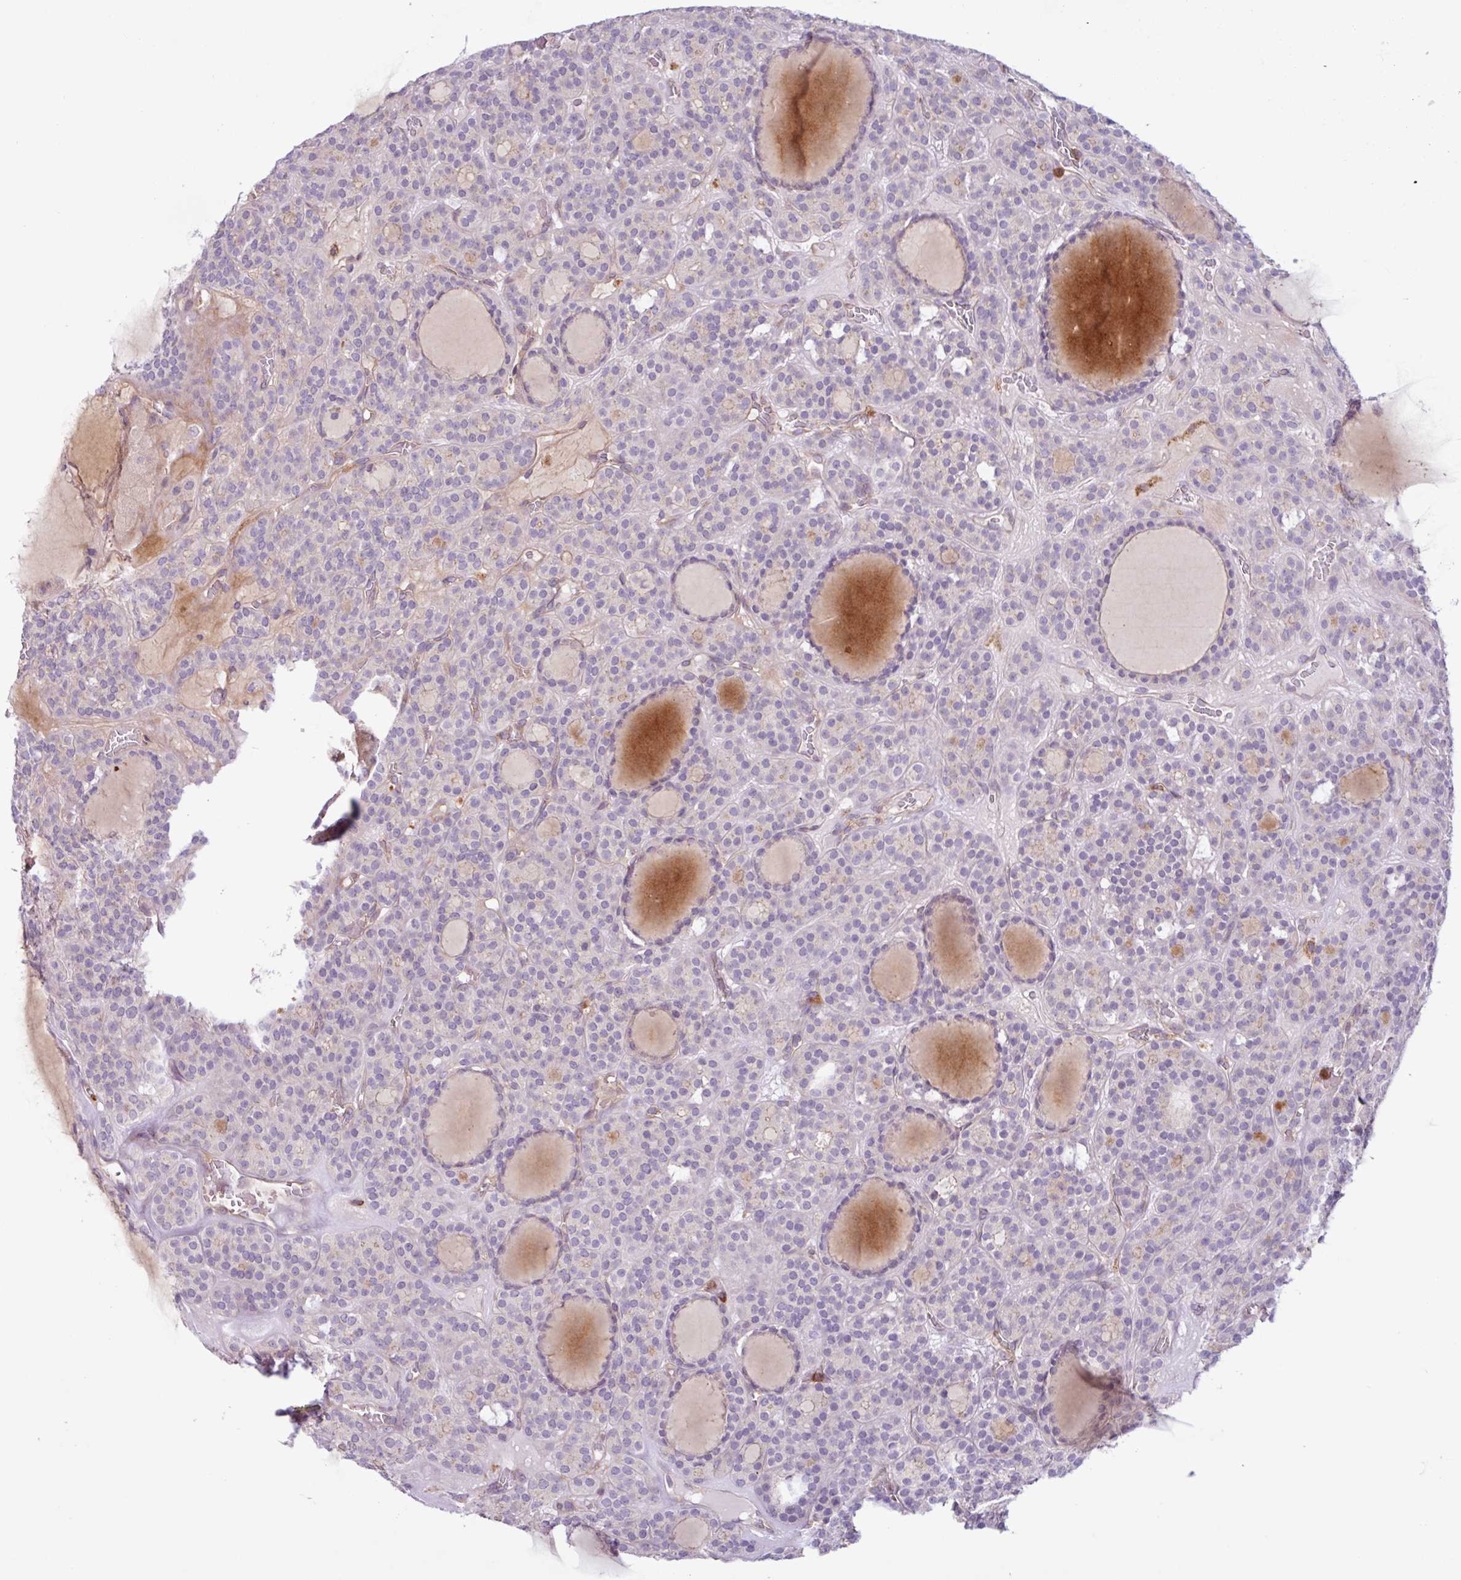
{"staining": {"intensity": "negative", "quantity": "none", "location": "none"}, "tissue": "thyroid cancer", "cell_type": "Tumor cells", "image_type": "cancer", "snomed": [{"axis": "morphology", "description": "Follicular adenoma carcinoma, NOS"}, {"axis": "topography", "description": "Thyroid gland"}], "caption": "Tumor cells are negative for protein expression in human thyroid follicular adenoma carcinoma.", "gene": "ACTR3", "patient": {"sex": "female", "age": 63}}